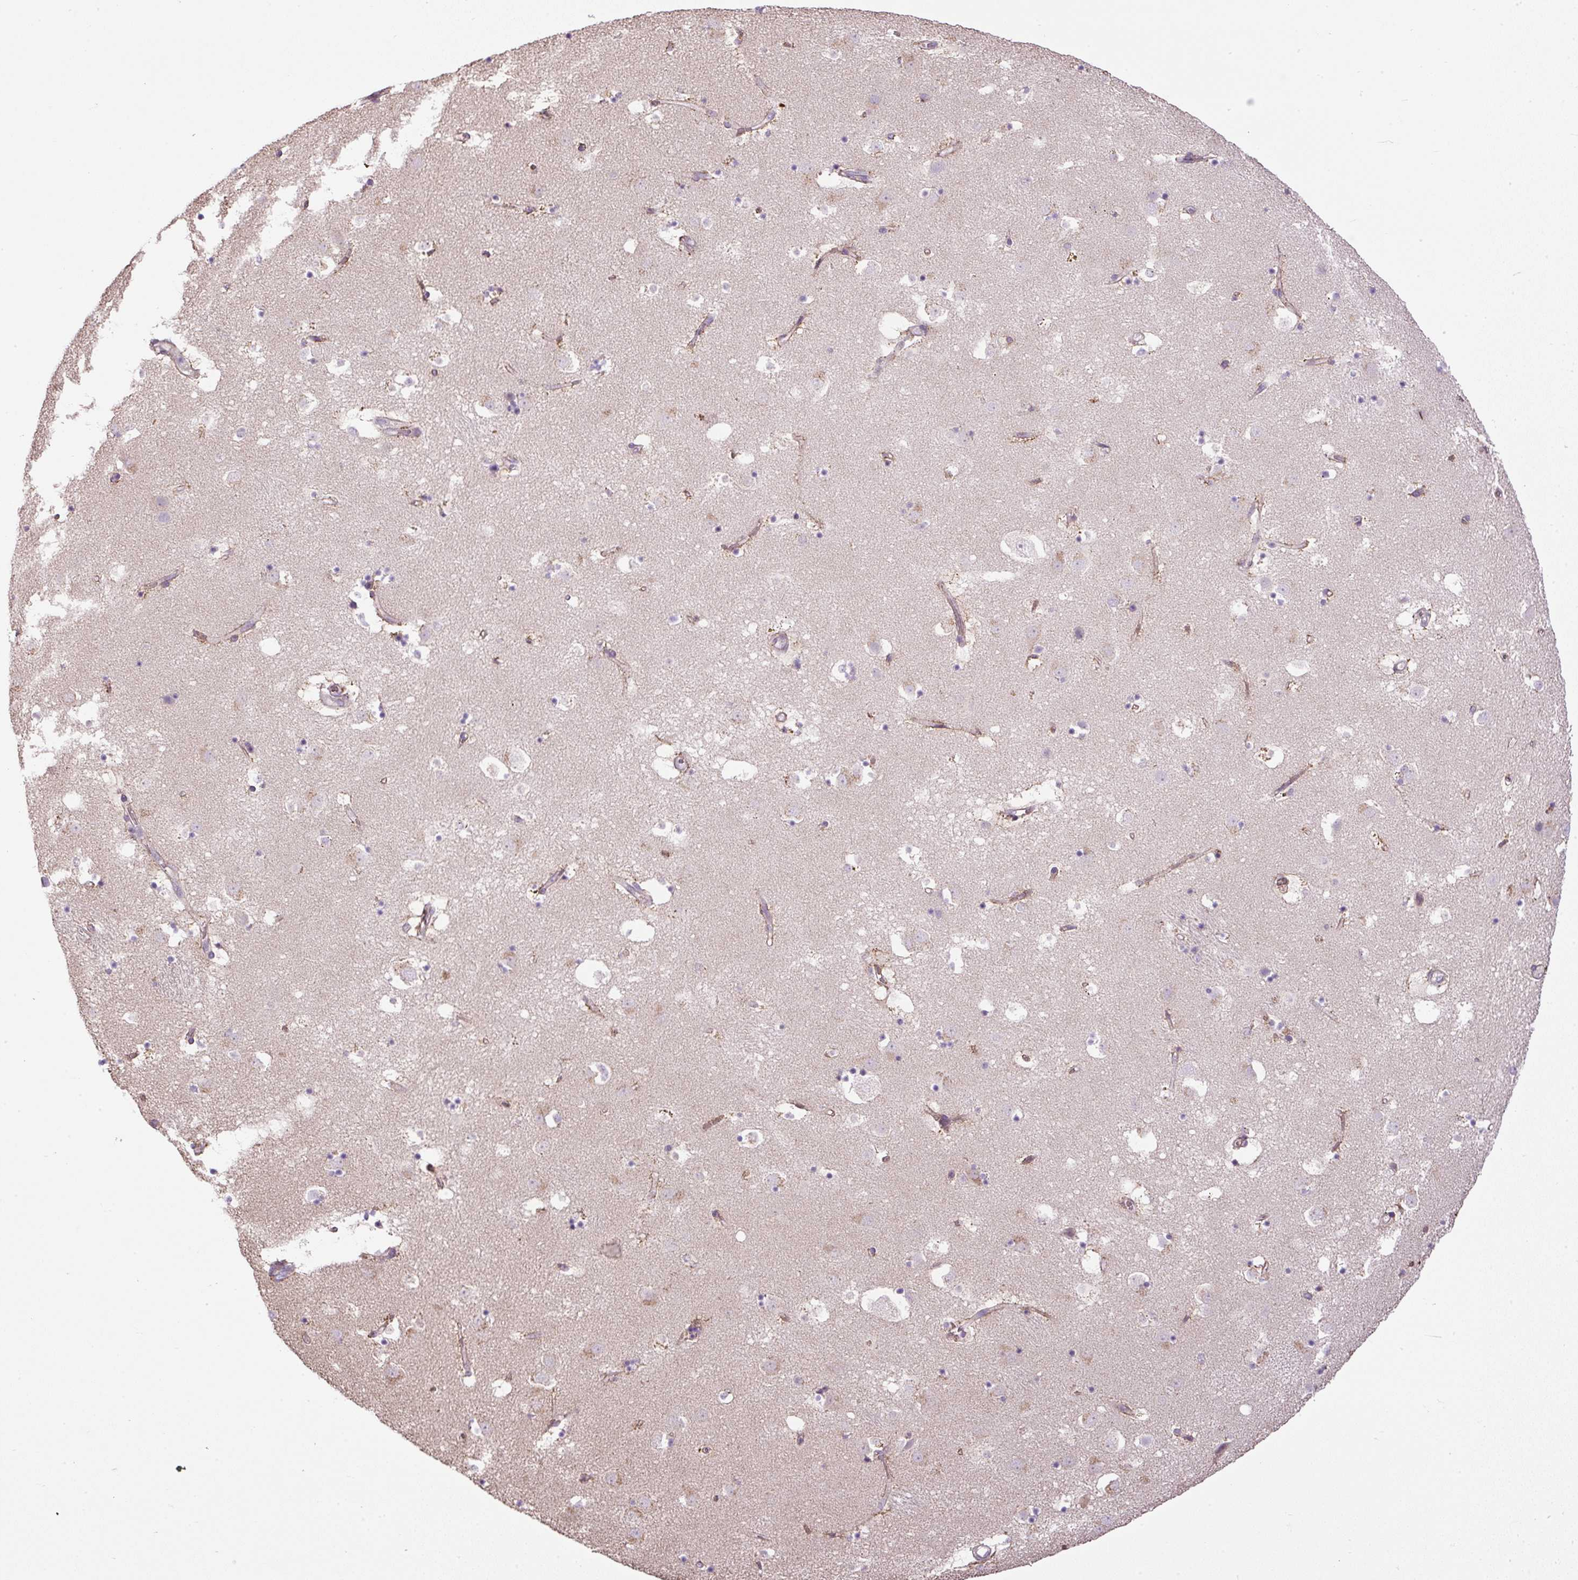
{"staining": {"intensity": "negative", "quantity": "none", "location": "none"}, "tissue": "caudate", "cell_type": "Glial cells", "image_type": "normal", "snomed": [{"axis": "morphology", "description": "Normal tissue, NOS"}, {"axis": "topography", "description": "Lateral ventricle wall"}], "caption": "Caudate was stained to show a protein in brown. There is no significant staining in glial cells.", "gene": "CXCL13", "patient": {"sex": "male", "age": 58}}